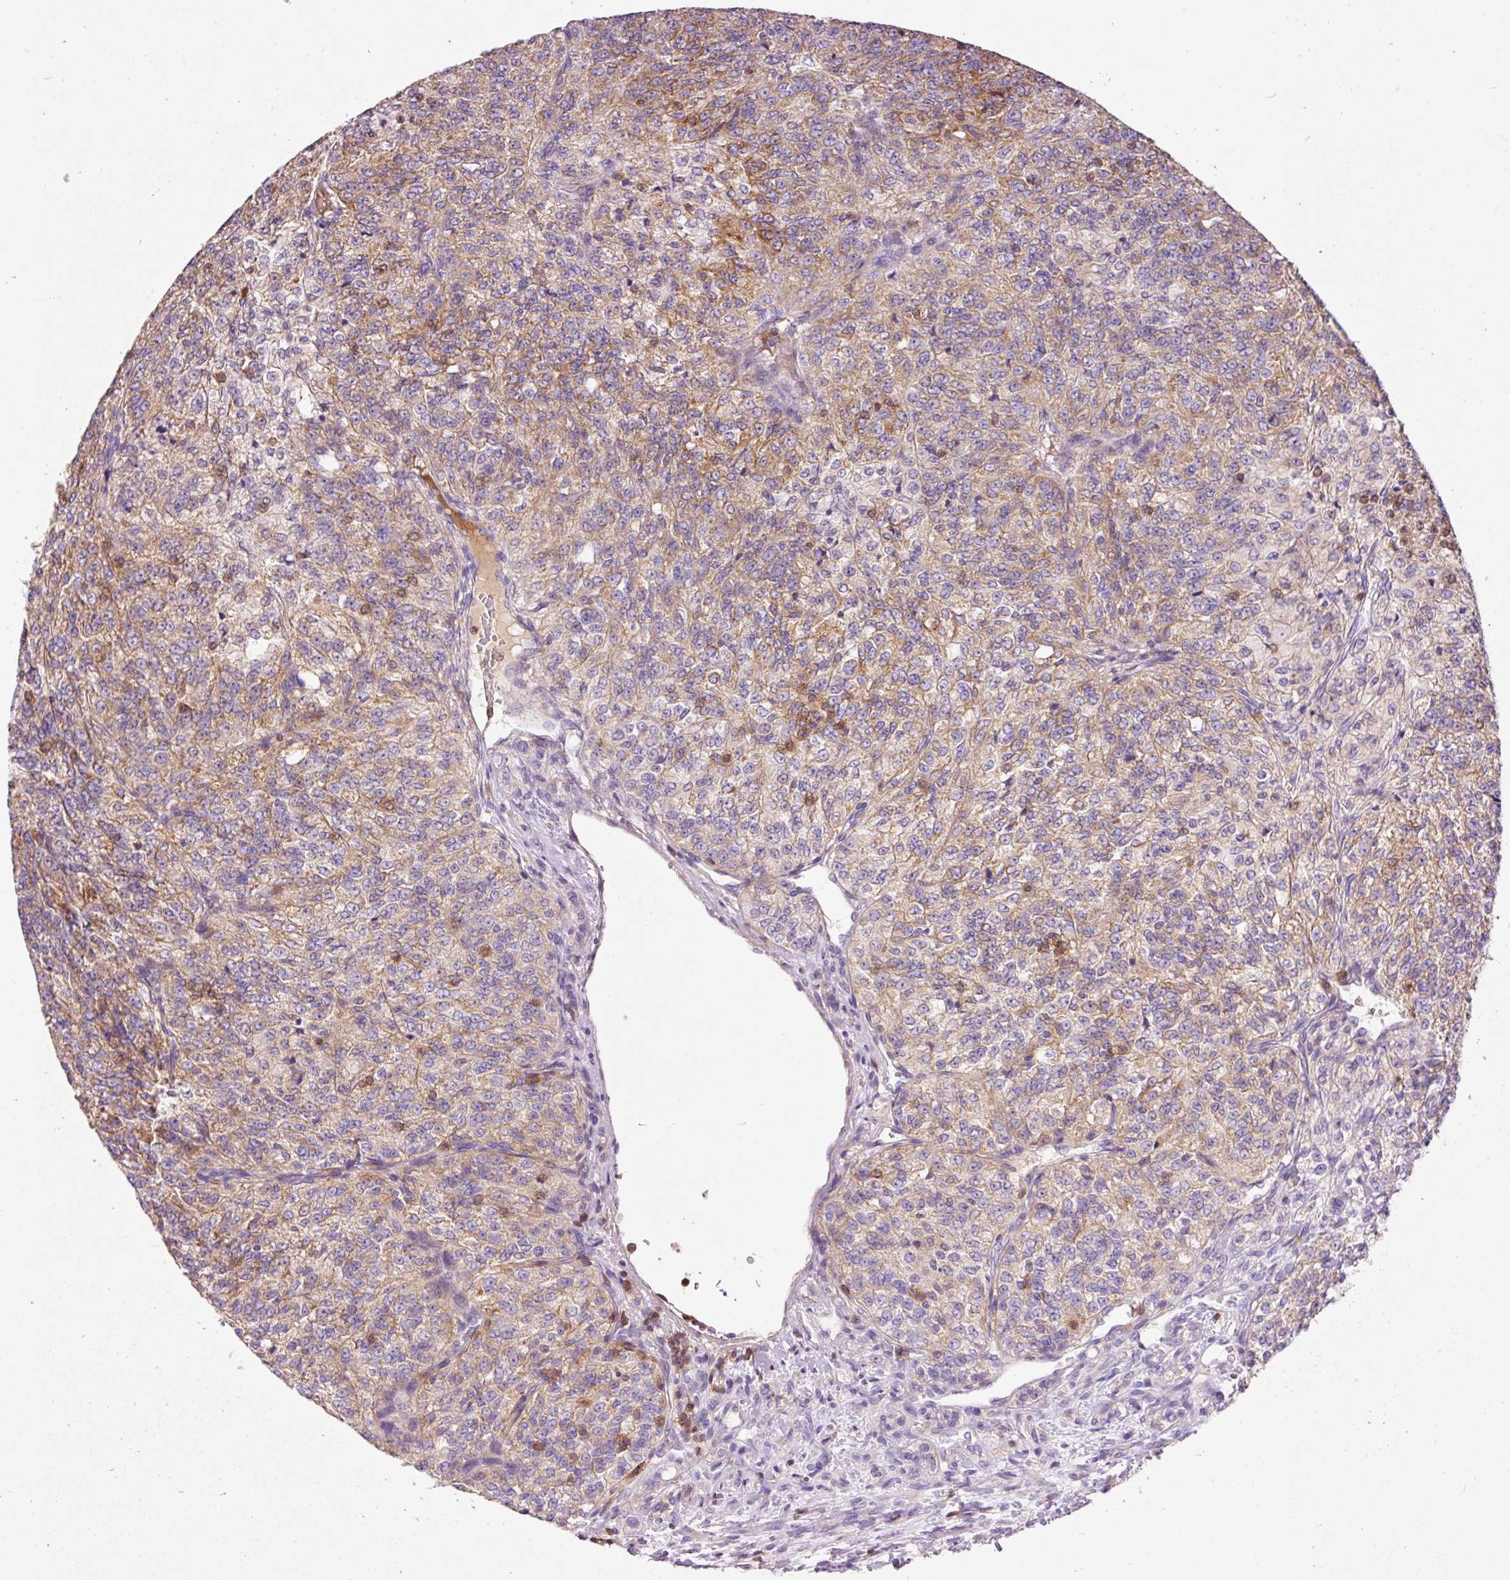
{"staining": {"intensity": "weak", "quantity": ">75%", "location": "cytoplasmic/membranous"}, "tissue": "renal cancer", "cell_type": "Tumor cells", "image_type": "cancer", "snomed": [{"axis": "morphology", "description": "Adenocarcinoma, NOS"}, {"axis": "topography", "description": "Kidney"}], "caption": "A micrograph of renal cancer (adenocarcinoma) stained for a protein shows weak cytoplasmic/membranous brown staining in tumor cells.", "gene": "IMMT", "patient": {"sex": "female", "age": 63}}